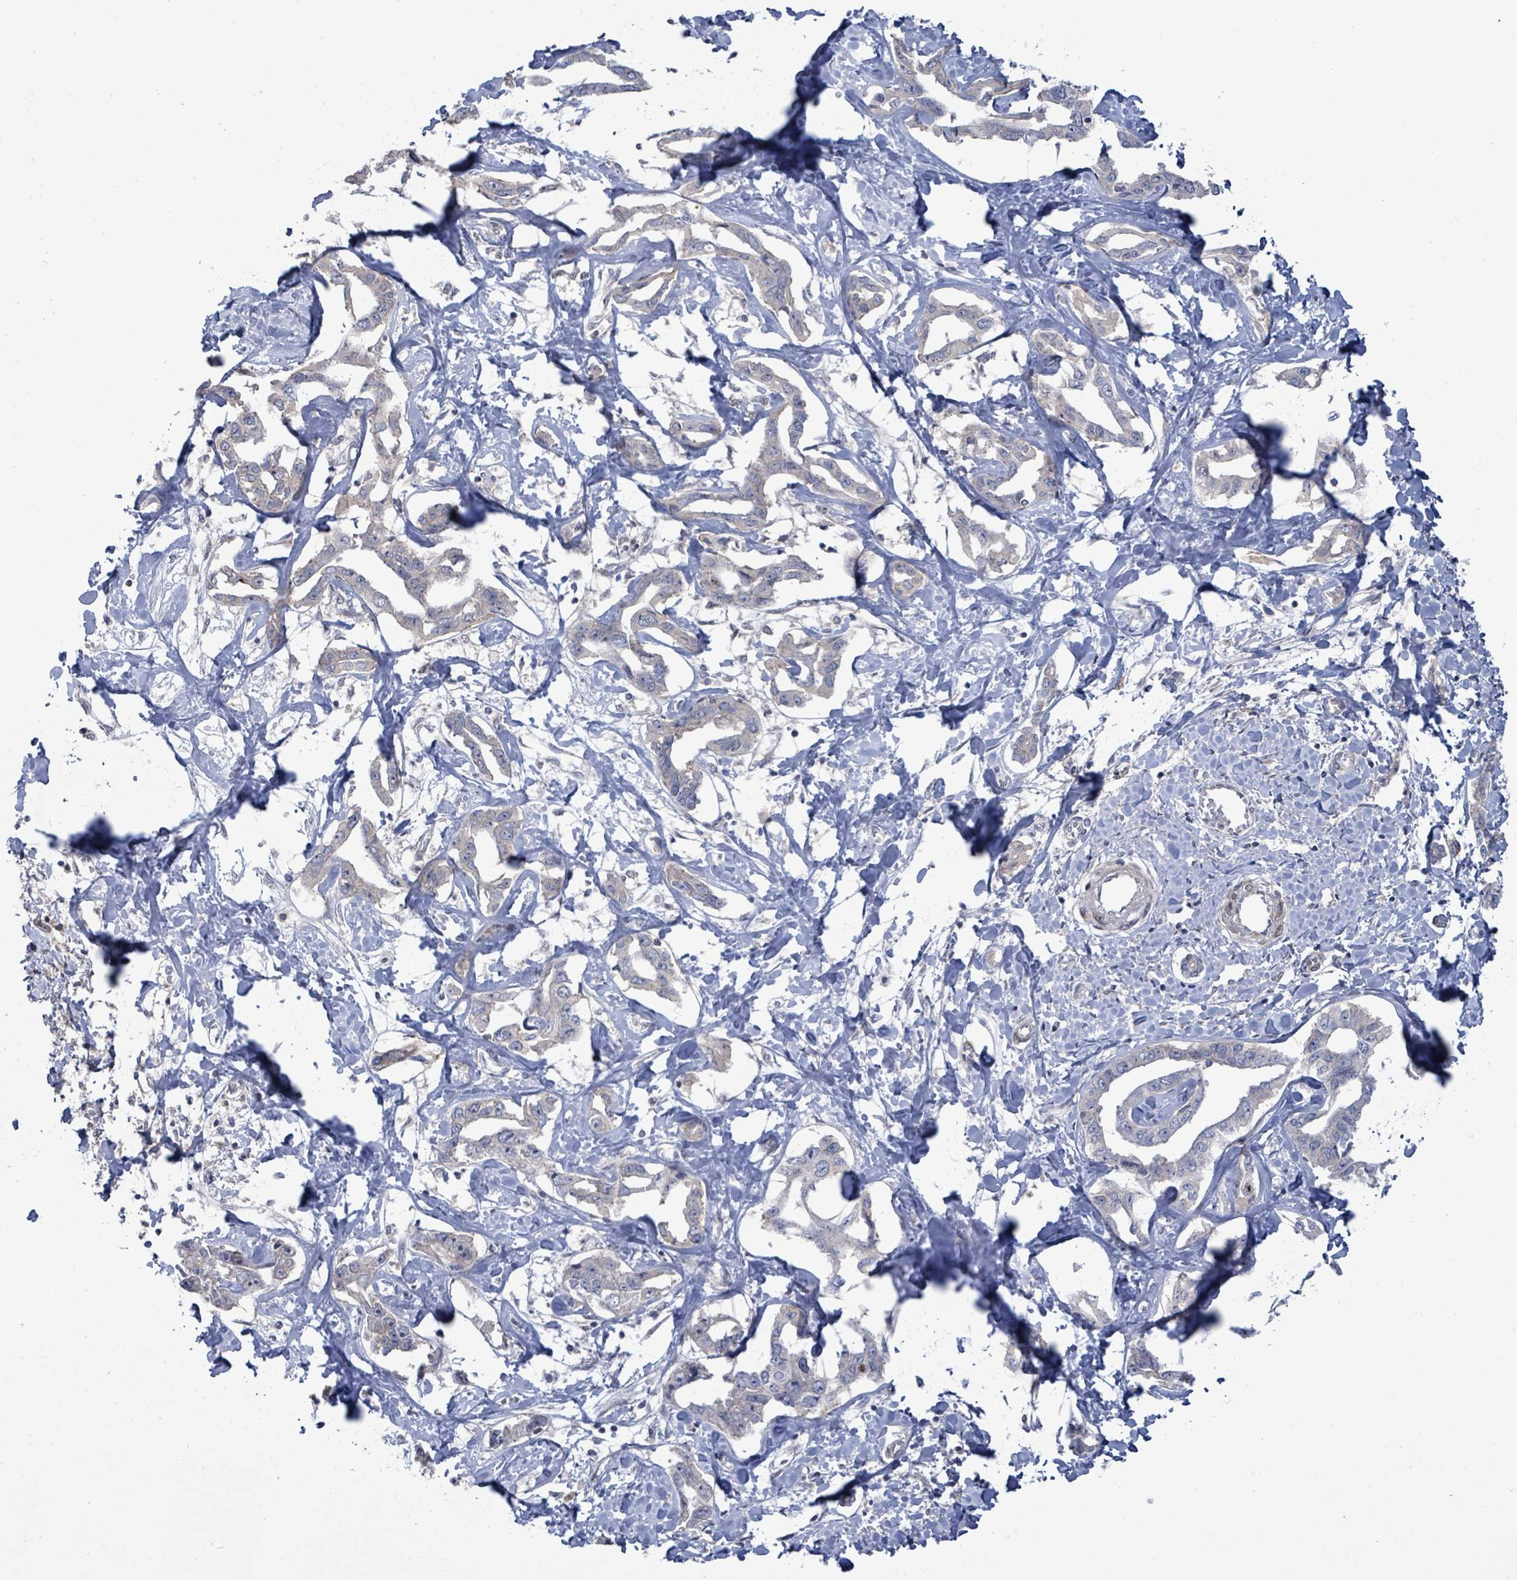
{"staining": {"intensity": "negative", "quantity": "none", "location": "none"}, "tissue": "liver cancer", "cell_type": "Tumor cells", "image_type": "cancer", "snomed": [{"axis": "morphology", "description": "Cholangiocarcinoma"}, {"axis": "topography", "description": "Liver"}], "caption": "This image is of liver cholangiocarcinoma stained with immunohistochemistry to label a protein in brown with the nuclei are counter-stained blue. There is no positivity in tumor cells.", "gene": "SLIT3", "patient": {"sex": "male", "age": 59}}